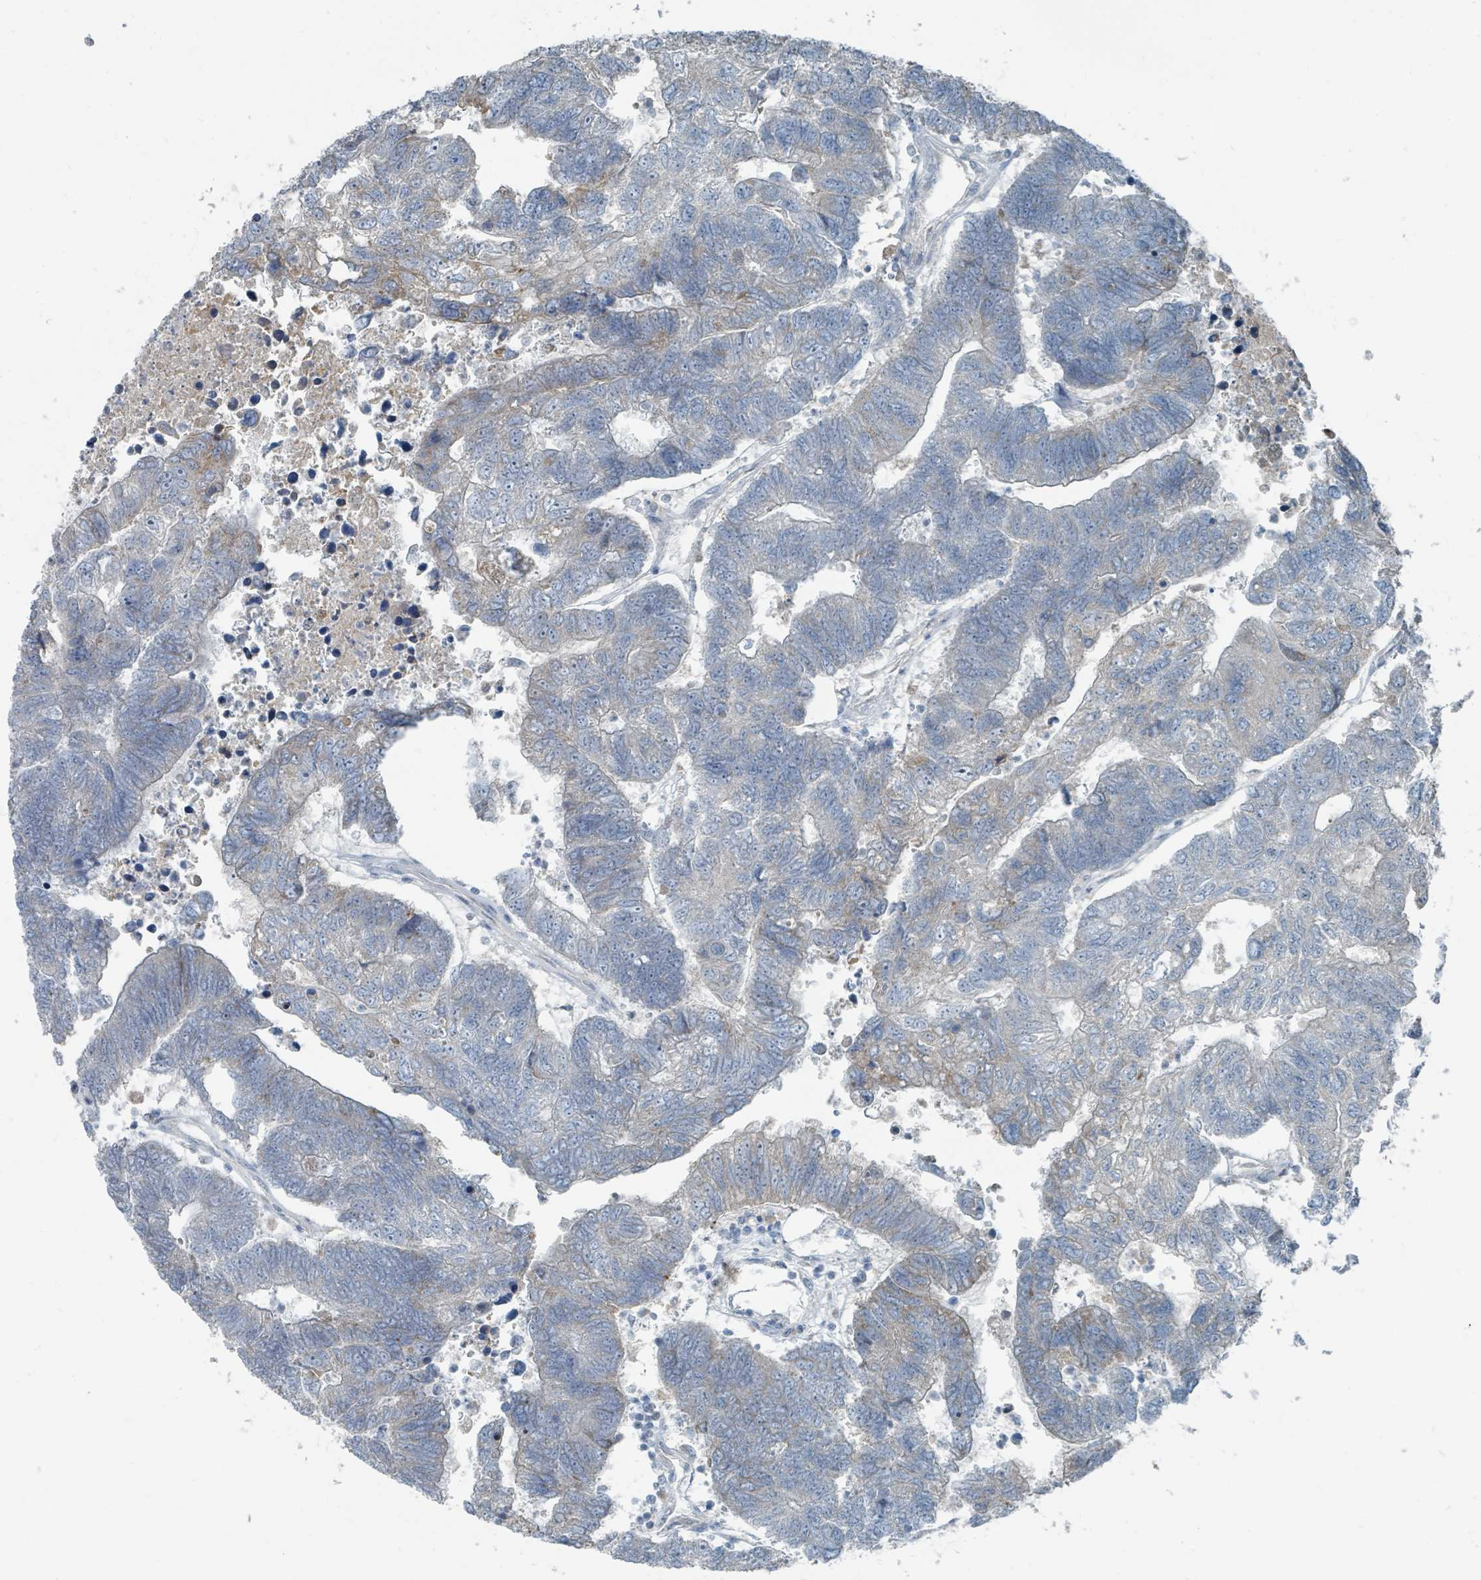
{"staining": {"intensity": "weak", "quantity": "<25%", "location": "cytoplasmic/membranous"}, "tissue": "colorectal cancer", "cell_type": "Tumor cells", "image_type": "cancer", "snomed": [{"axis": "morphology", "description": "Adenocarcinoma, NOS"}, {"axis": "topography", "description": "Colon"}], "caption": "Adenocarcinoma (colorectal) was stained to show a protein in brown. There is no significant positivity in tumor cells.", "gene": "RASA4", "patient": {"sex": "female", "age": 48}}